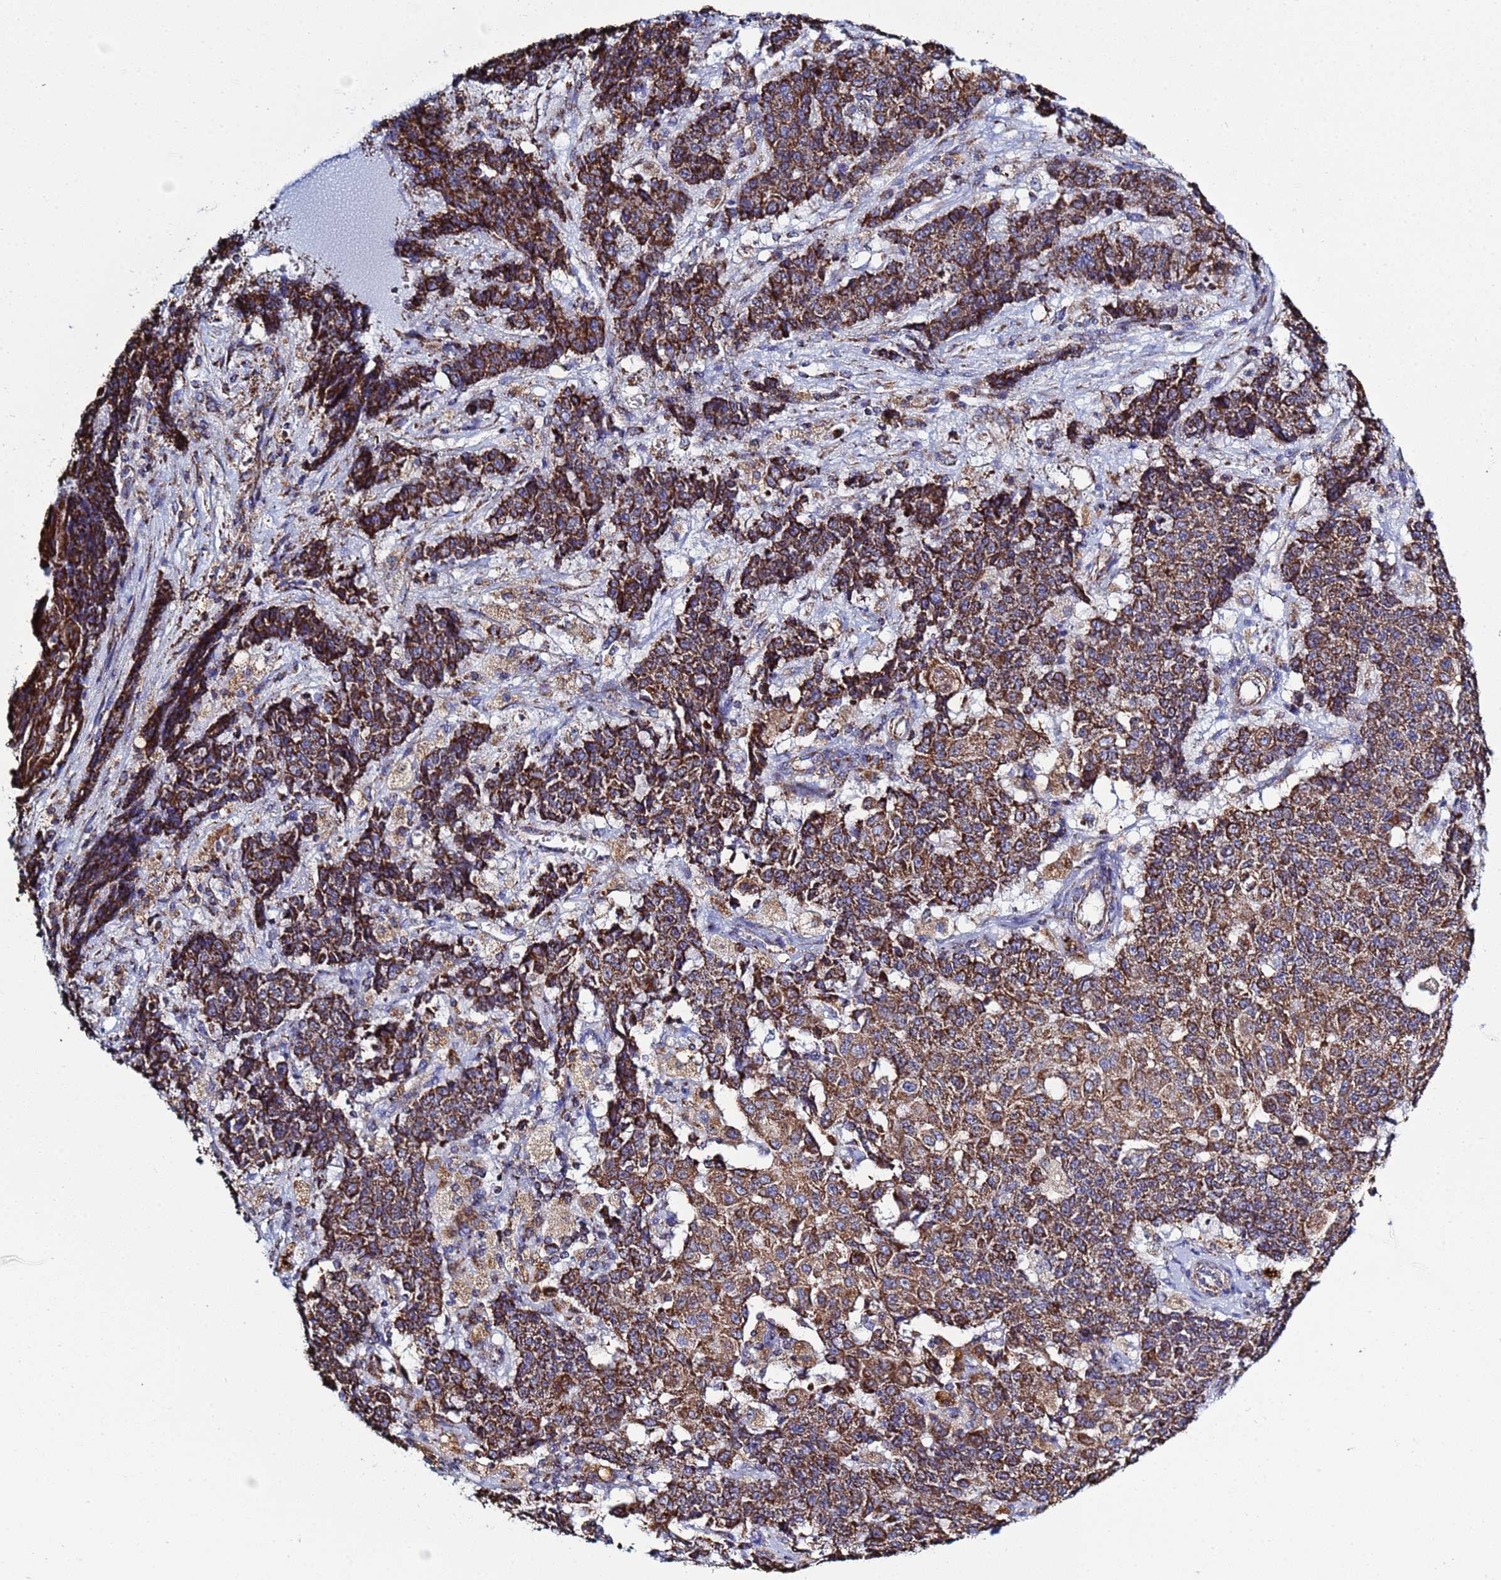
{"staining": {"intensity": "strong", "quantity": ">75%", "location": "cytoplasmic/membranous"}, "tissue": "ovarian cancer", "cell_type": "Tumor cells", "image_type": "cancer", "snomed": [{"axis": "morphology", "description": "Carcinoma, endometroid"}, {"axis": "topography", "description": "Ovary"}], "caption": "Protein expression analysis of human endometroid carcinoma (ovarian) reveals strong cytoplasmic/membranous staining in about >75% of tumor cells.", "gene": "COQ4", "patient": {"sex": "female", "age": 42}}